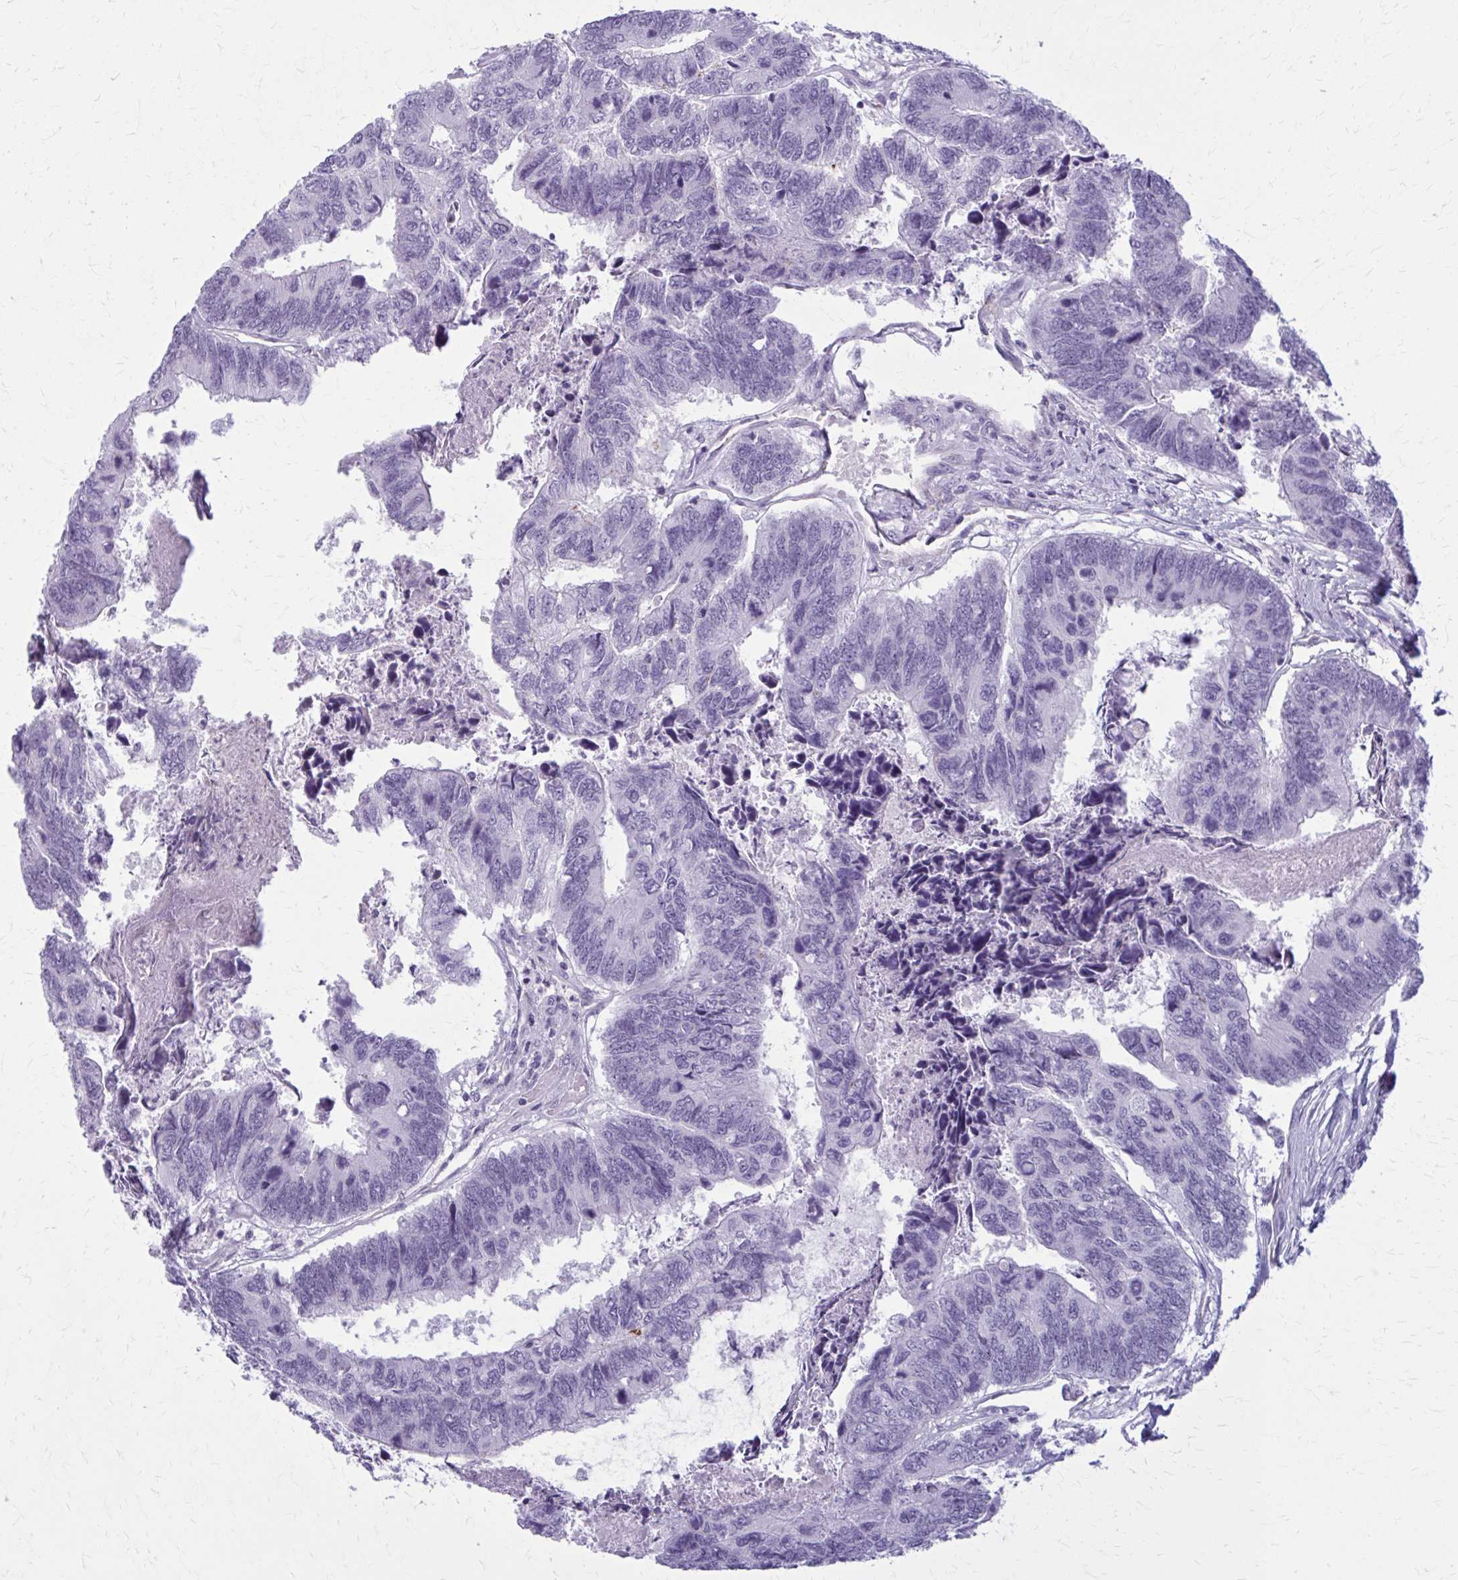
{"staining": {"intensity": "negative", "quantity": "none", "location": "none"}, "tissue": "colorectal cancer", "cell_type": "Tumor cells", "image_type": "cancer", "snomed": [{"axis": "morphology", "description": "Adenocarcinoma, NOS"}, {"axis": "topography", "description": "Colon"}], "caption": "DAB immunohistochemical staining of colorectal cancer (adenocarcinoma) displays no significant staining in tumor cells.", "gene": "CASQ2", "patient": {"sex": "female", "age": 67}}